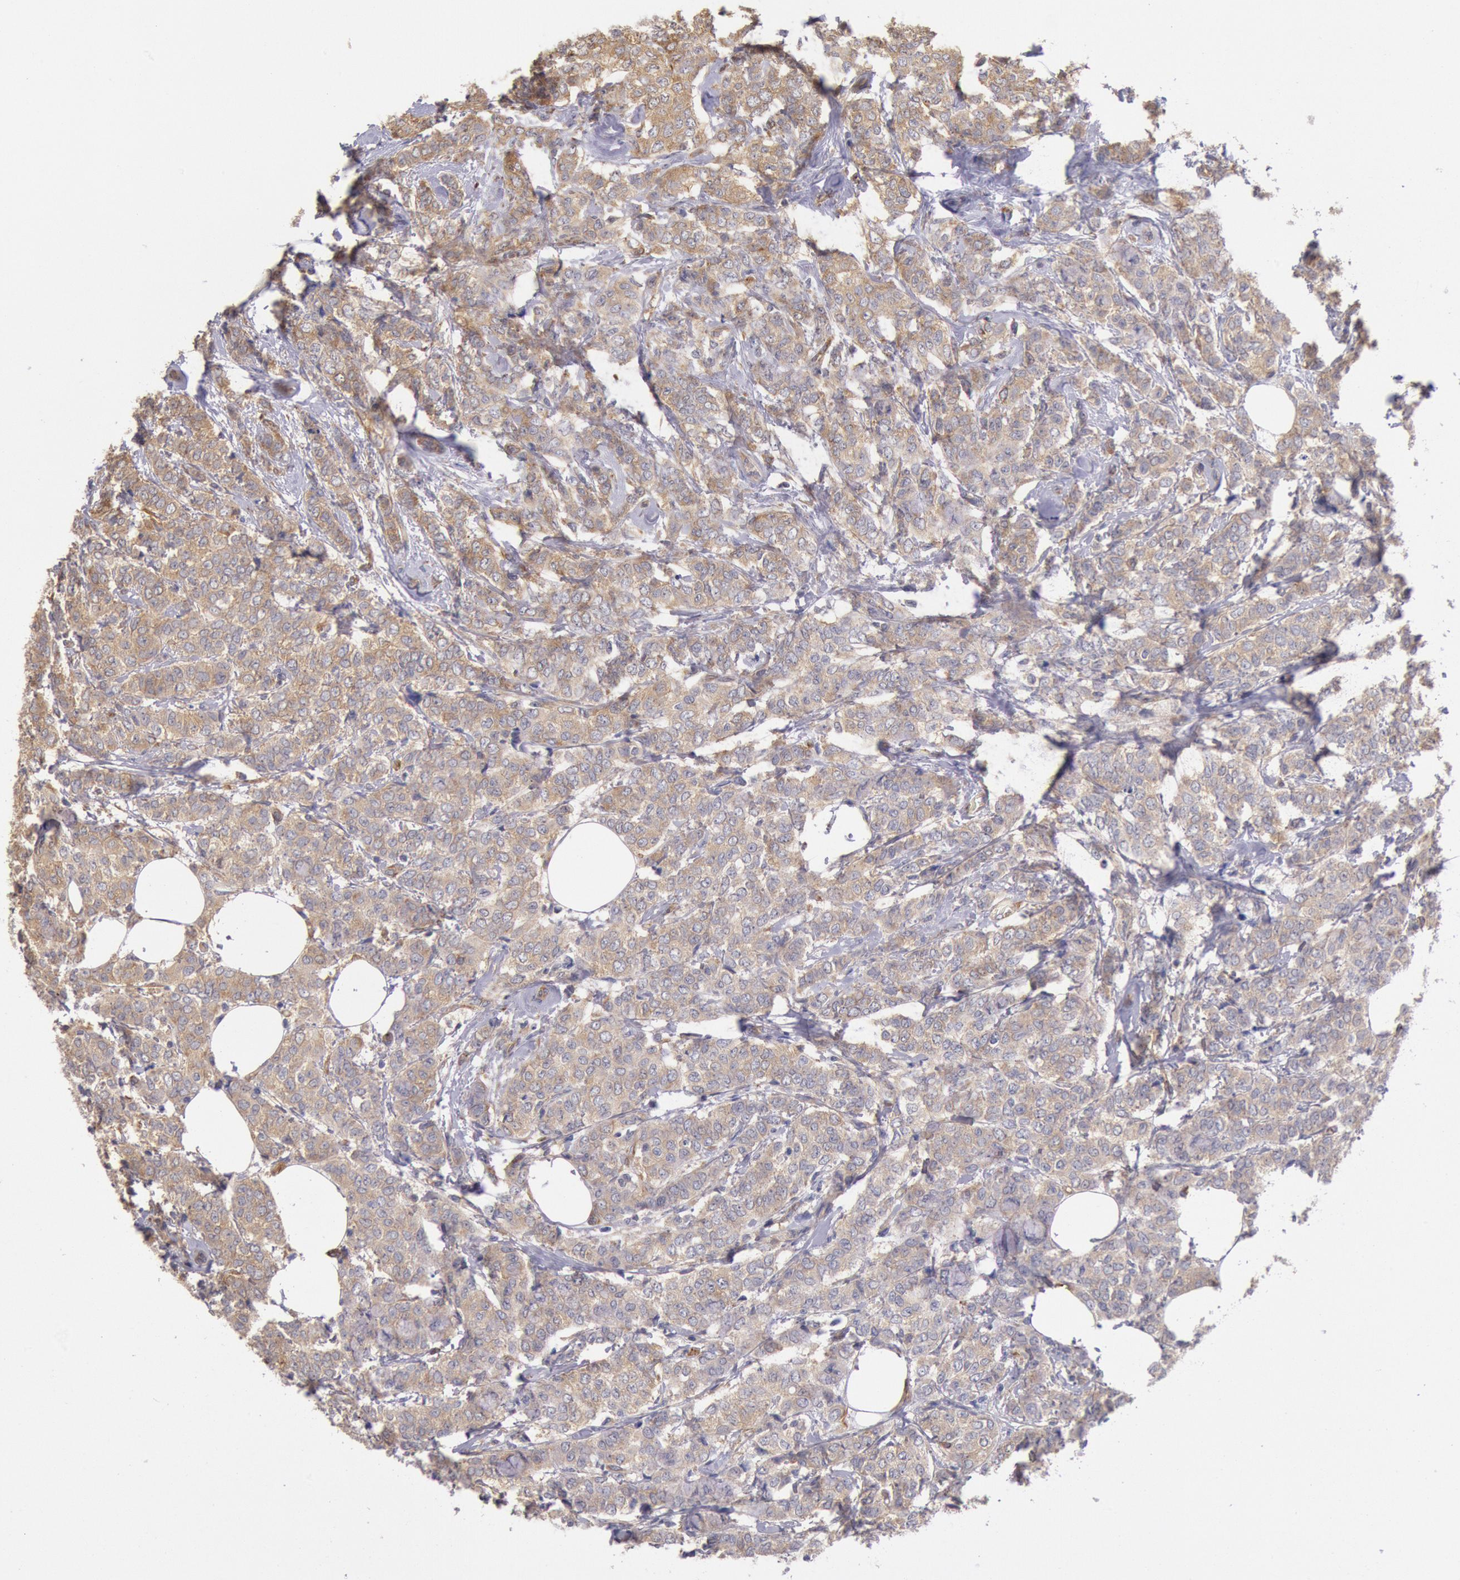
{"staining": {"intensity": "moderate", "quantity": ">75%", "location": "cytoplasmic/membranous"}, "tissue": "breast cancer", "cell_type": "Tumor cells", "image_type": "cancer", "snomed": [{"axis": "morphology", "description": "Lobular carcinoma"}, {"axis": "topography", "description": "Breast"}], "caption": "Breast cancer stained with IHC shows moderate cytoplasmic/membranous expression in about >75% of tumor cells.", "gene": "DRG1", "patient": {"sex": "female", "age": 60}}